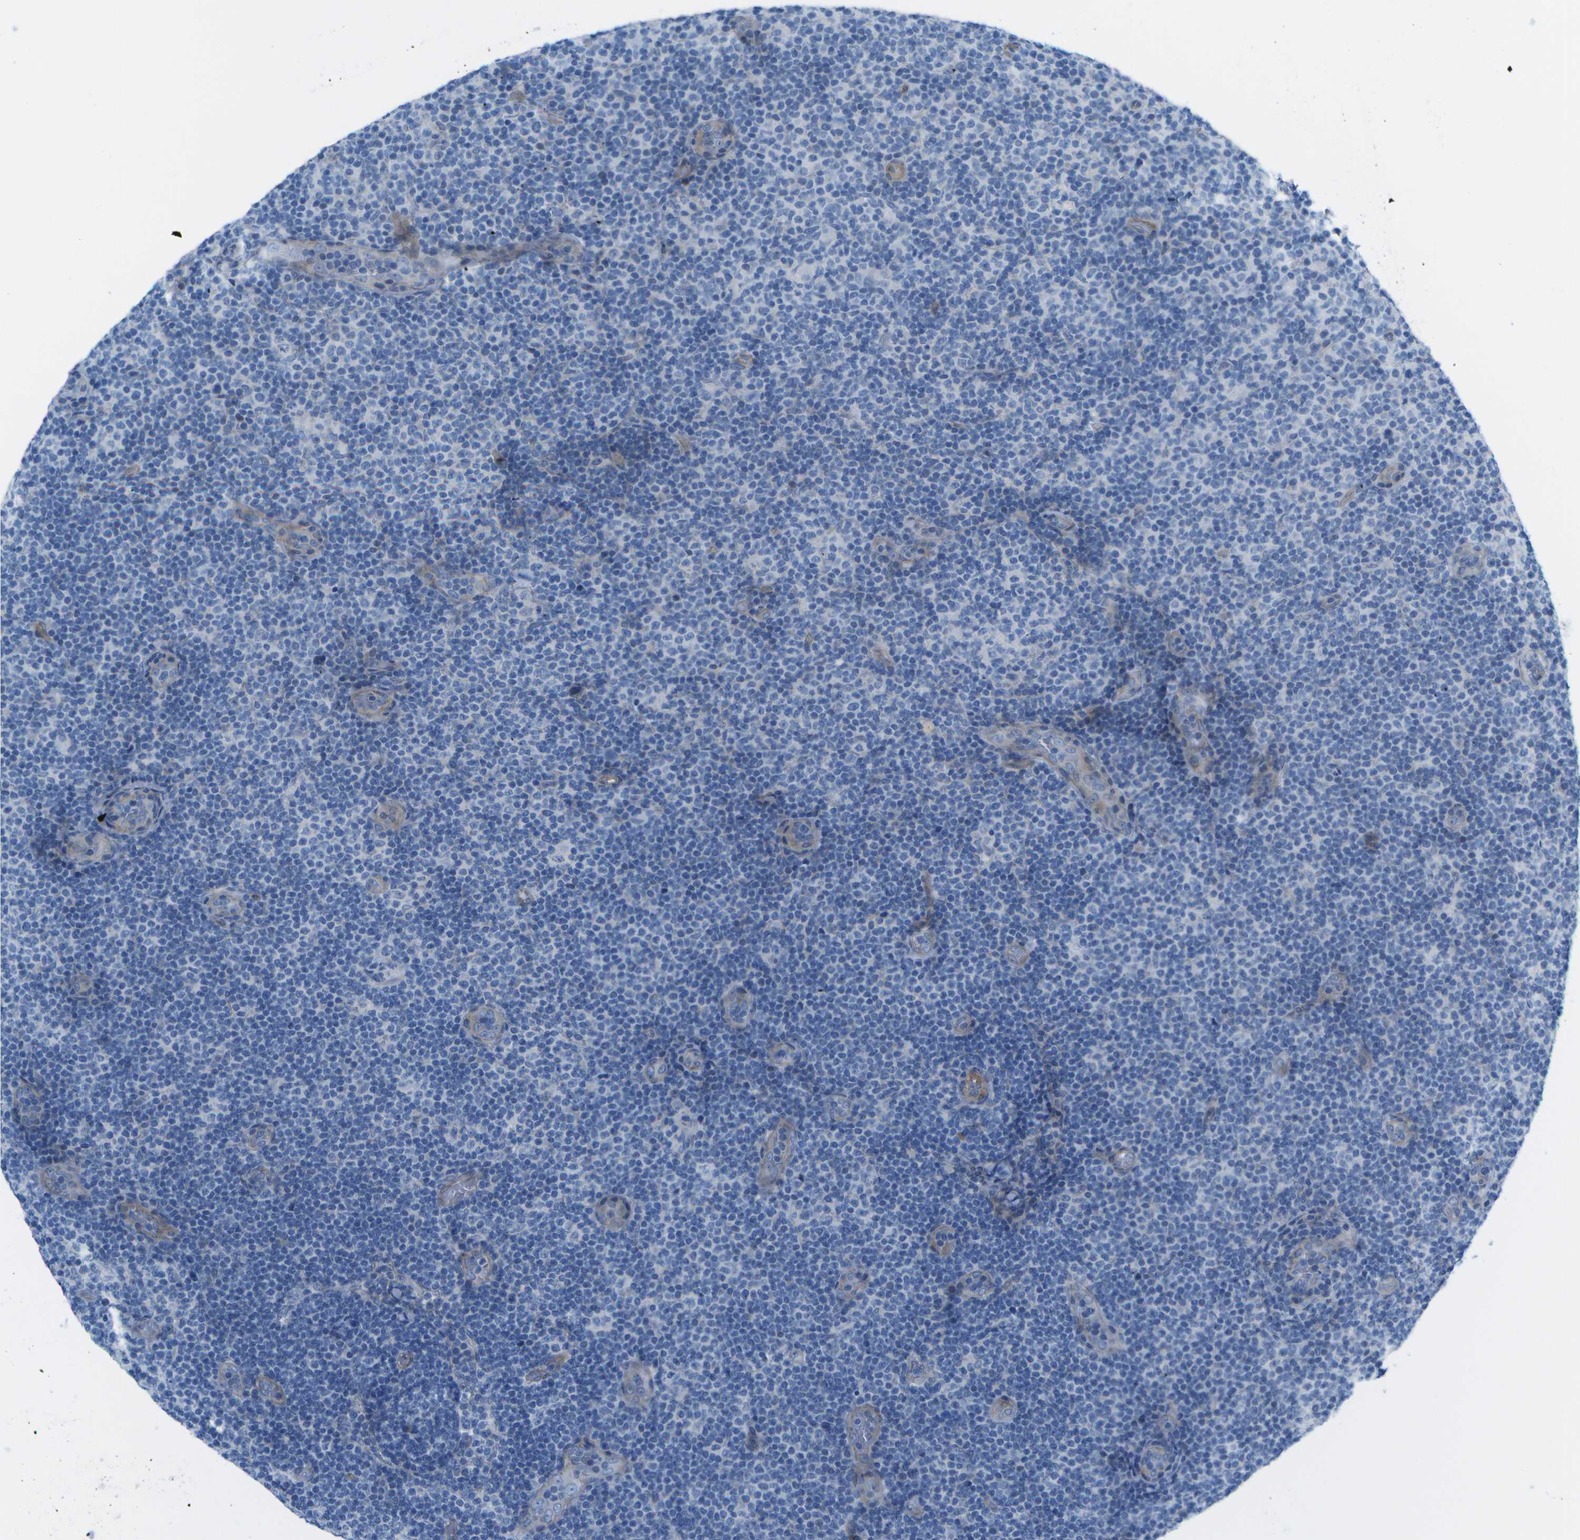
{"staining": {"intensity": "negative", "quantity": "none", "location": "none"}, "tissue": "lymphoma", "cell_type": "Tumor cells", "image_type": "cancer", "snomed": [{"axis": "morphology", "description": "Malignant lymphoma, non-Hodgkin's type, Low grade"}, {"axis": "topography", "description": "Lymph node"}], "caption": "High magnification brightfield microscopy of lymphoma stained with DAB (brown) and counterstained with hematoxylin (blue): tumor cells show no significant positivity.", "gene": "SORBS3", "patient": {"sex": "male", "age": 83}}